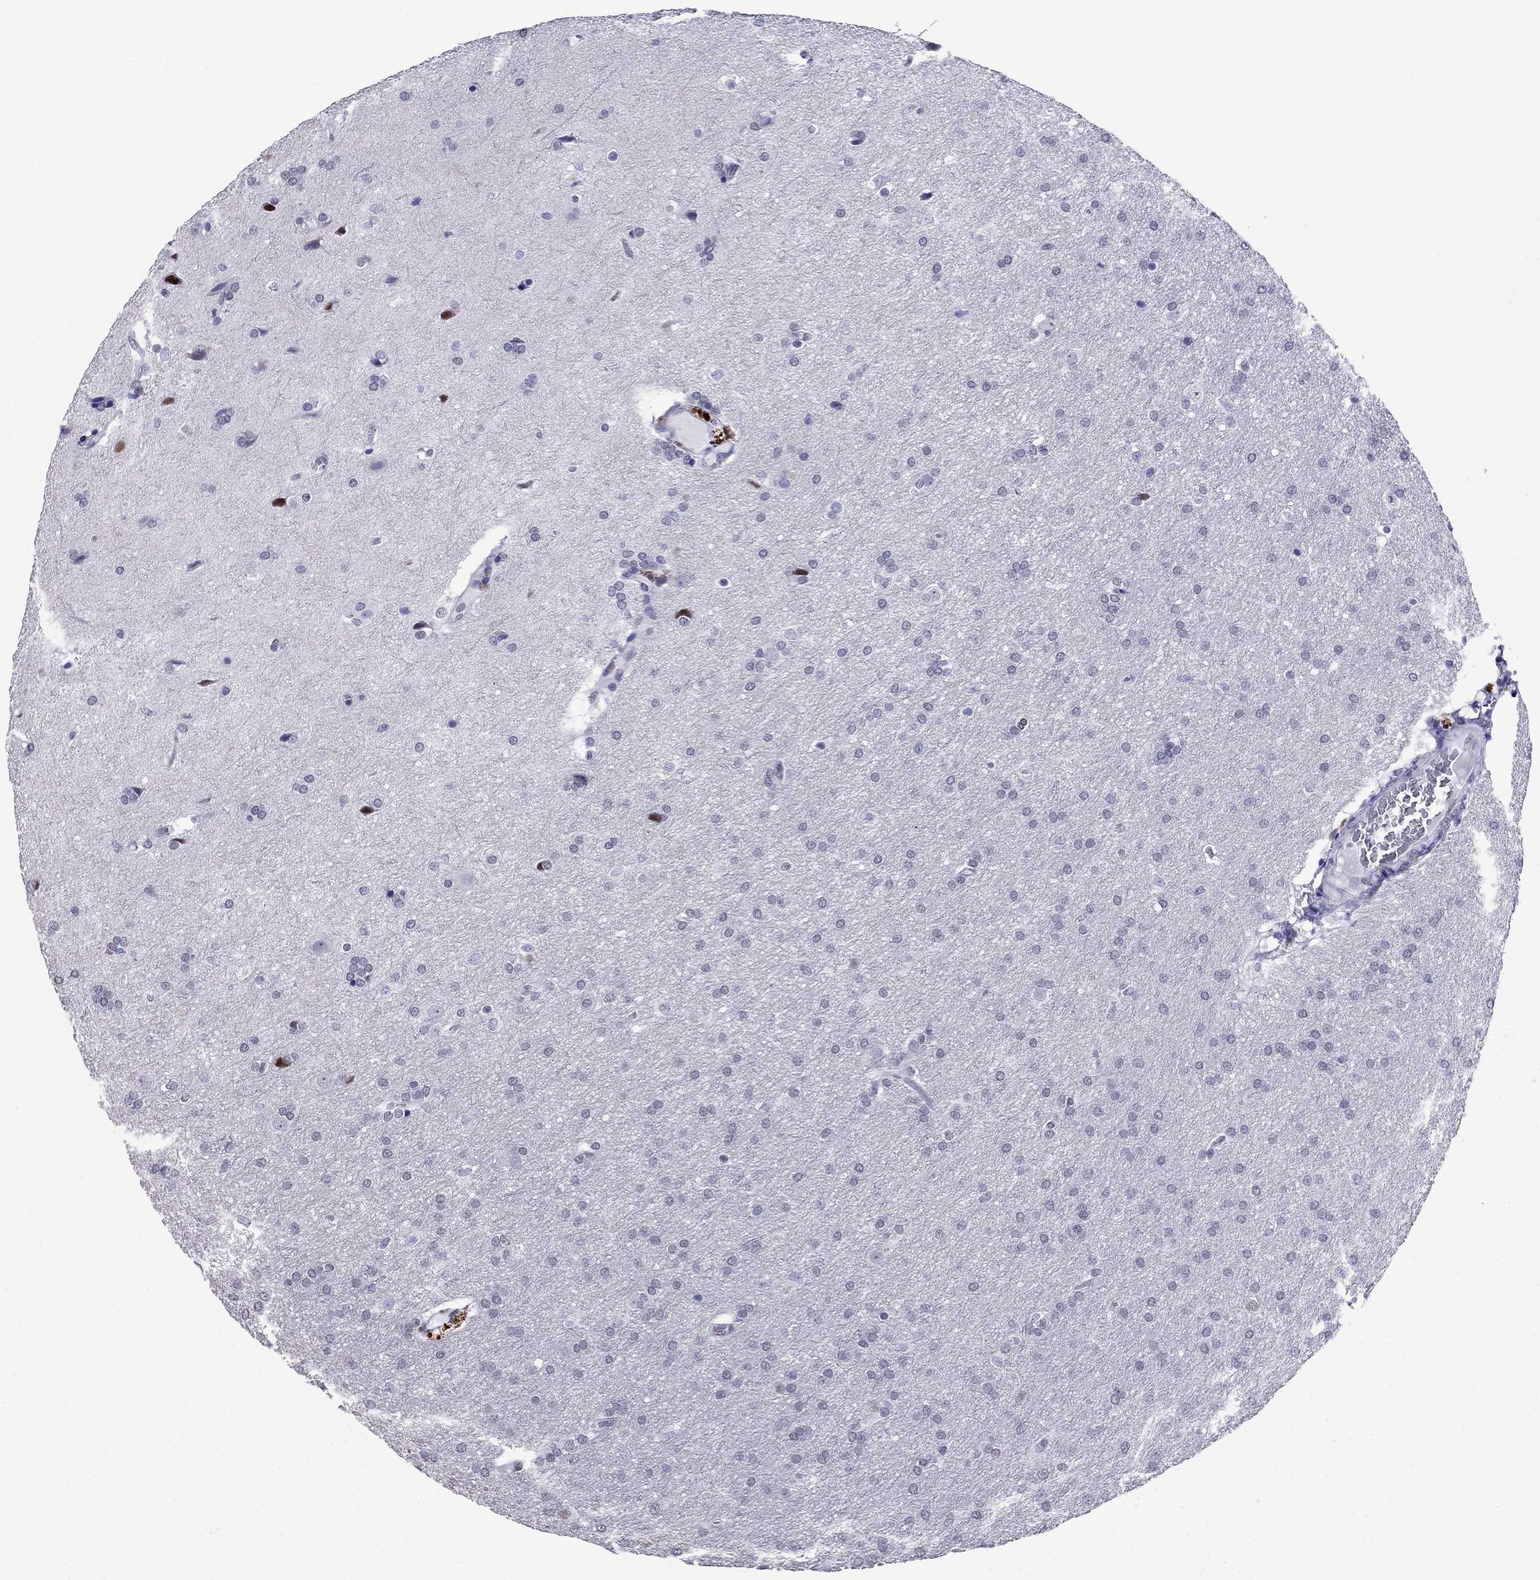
{"staining": {"intensity": "negative", "quantity": "none", "location": "none"}, "tissue": "glioma", "cell_type": "Tumor cells", "image_type": "cancer", "snomed": [{"axis": "morphology", "description": "Glioma, malignant, Low grade"}, {"axis": "topography", "description": "Brain"}], "caption": "High power microscopy photomicrograph of an IHC micrograph of glioma, revealing no significant staining in tumor cells.", "gene": "PPM1G", "patient": {"sex": "female", "age": 32}}